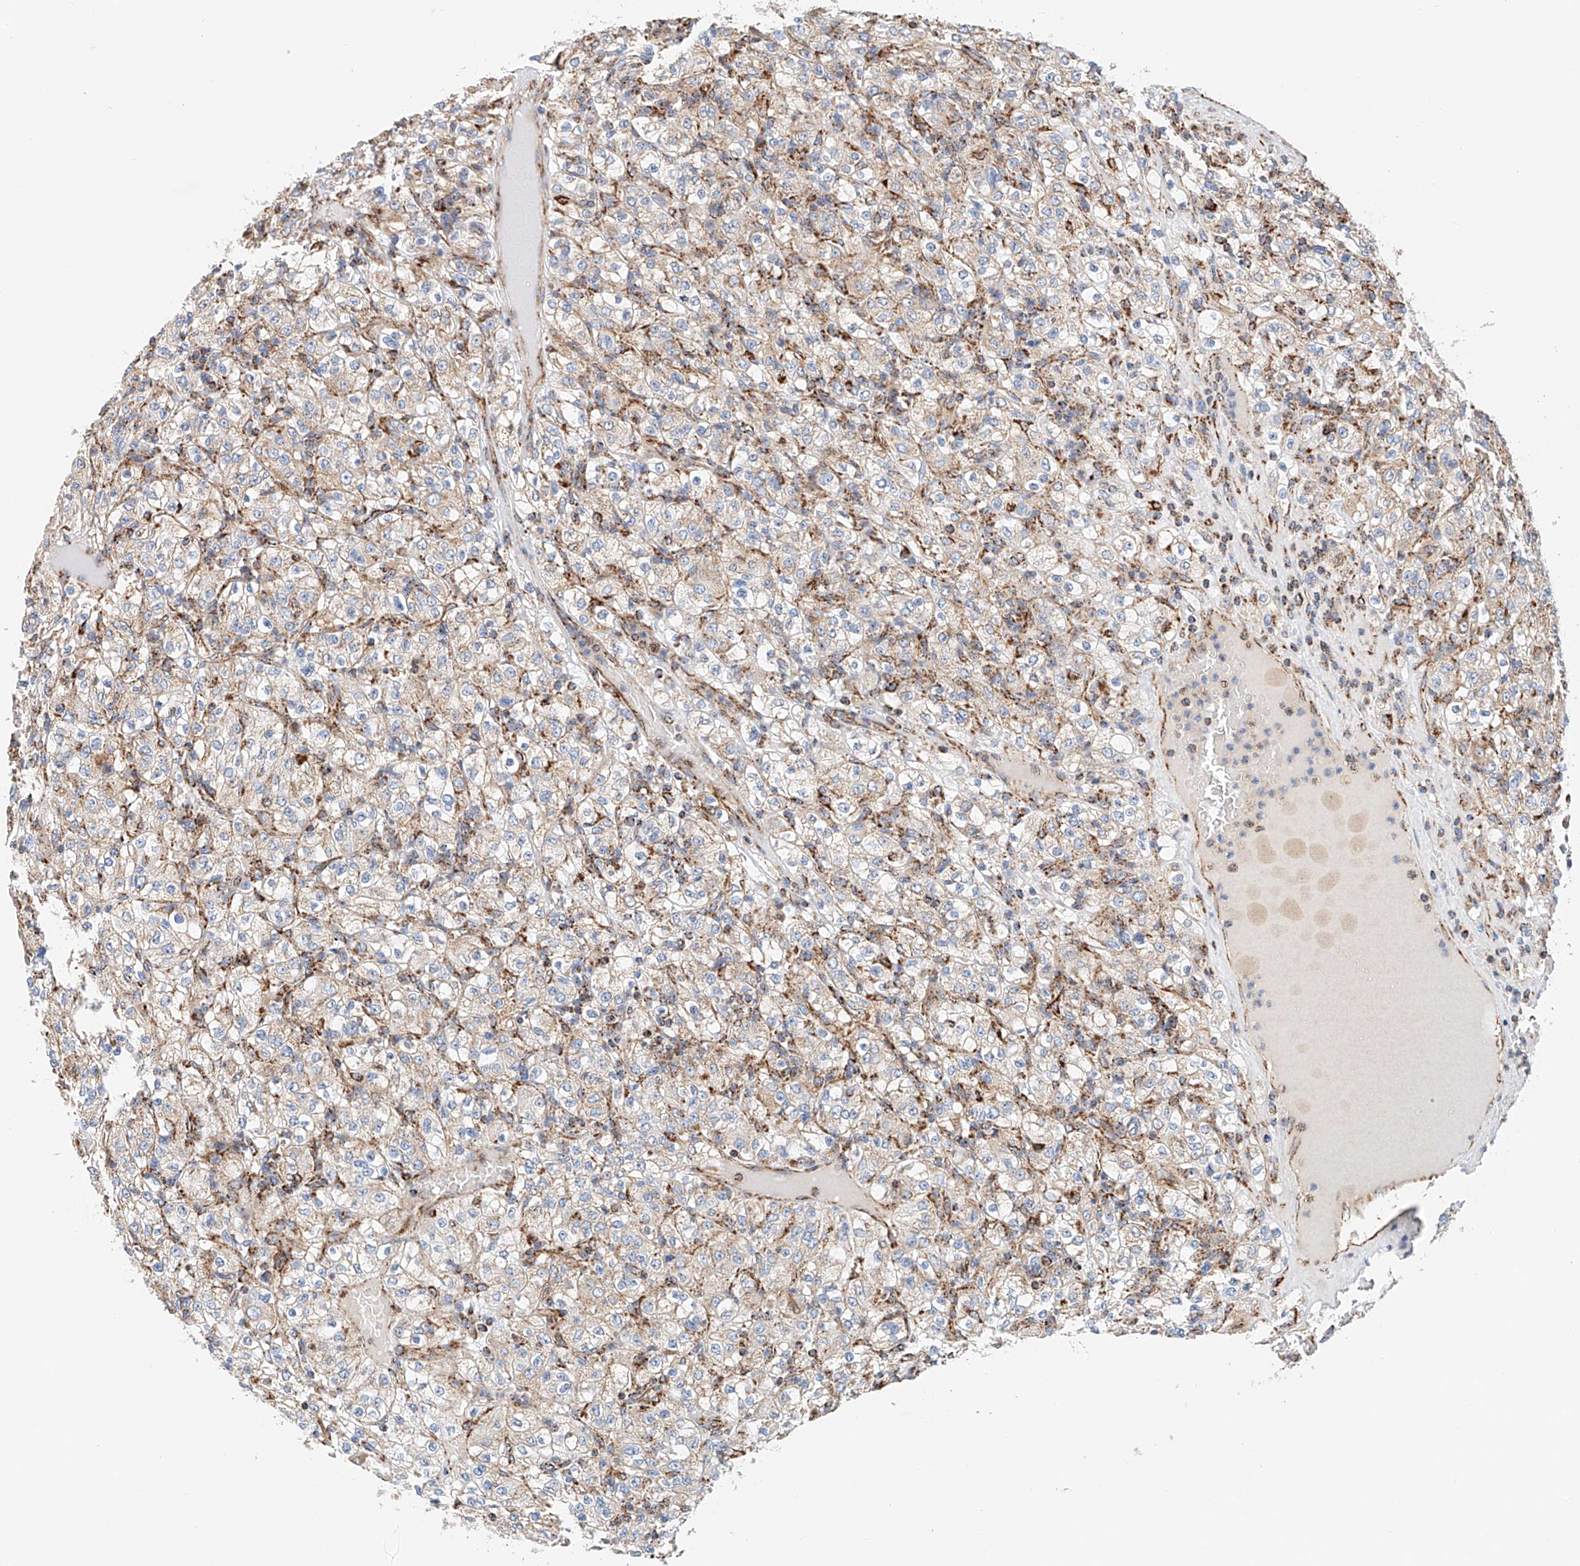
{"staining": {"intensity": "negative", "quantity": "none", "location": "none"}, "tissue": "renal cancer", "cell_type": "Tumor cells", "image_type": "cancer", "snomed": [{"axis": "morphology", "description": "Normal tissue, NOS"}, {"axis": "morphology", "description": "Adenocarcinoma, NOS"}, {"axis": "topography", "description": "Kidney"}], "caption": "An immunohistochemistry histopathology image of renal adenocarcinoma is shown. There is no staining in tumor cells of renal adenocarcinoma. The staining was performed using DAB (3,3'-diaminobenzidine) to visualize the protein expression in brown, while the nuclei were stained in blue with hematoxylin (Magnification: 20x).", "gene": "NDUFV3", "patient": {"sex": "female", "age": 72}}